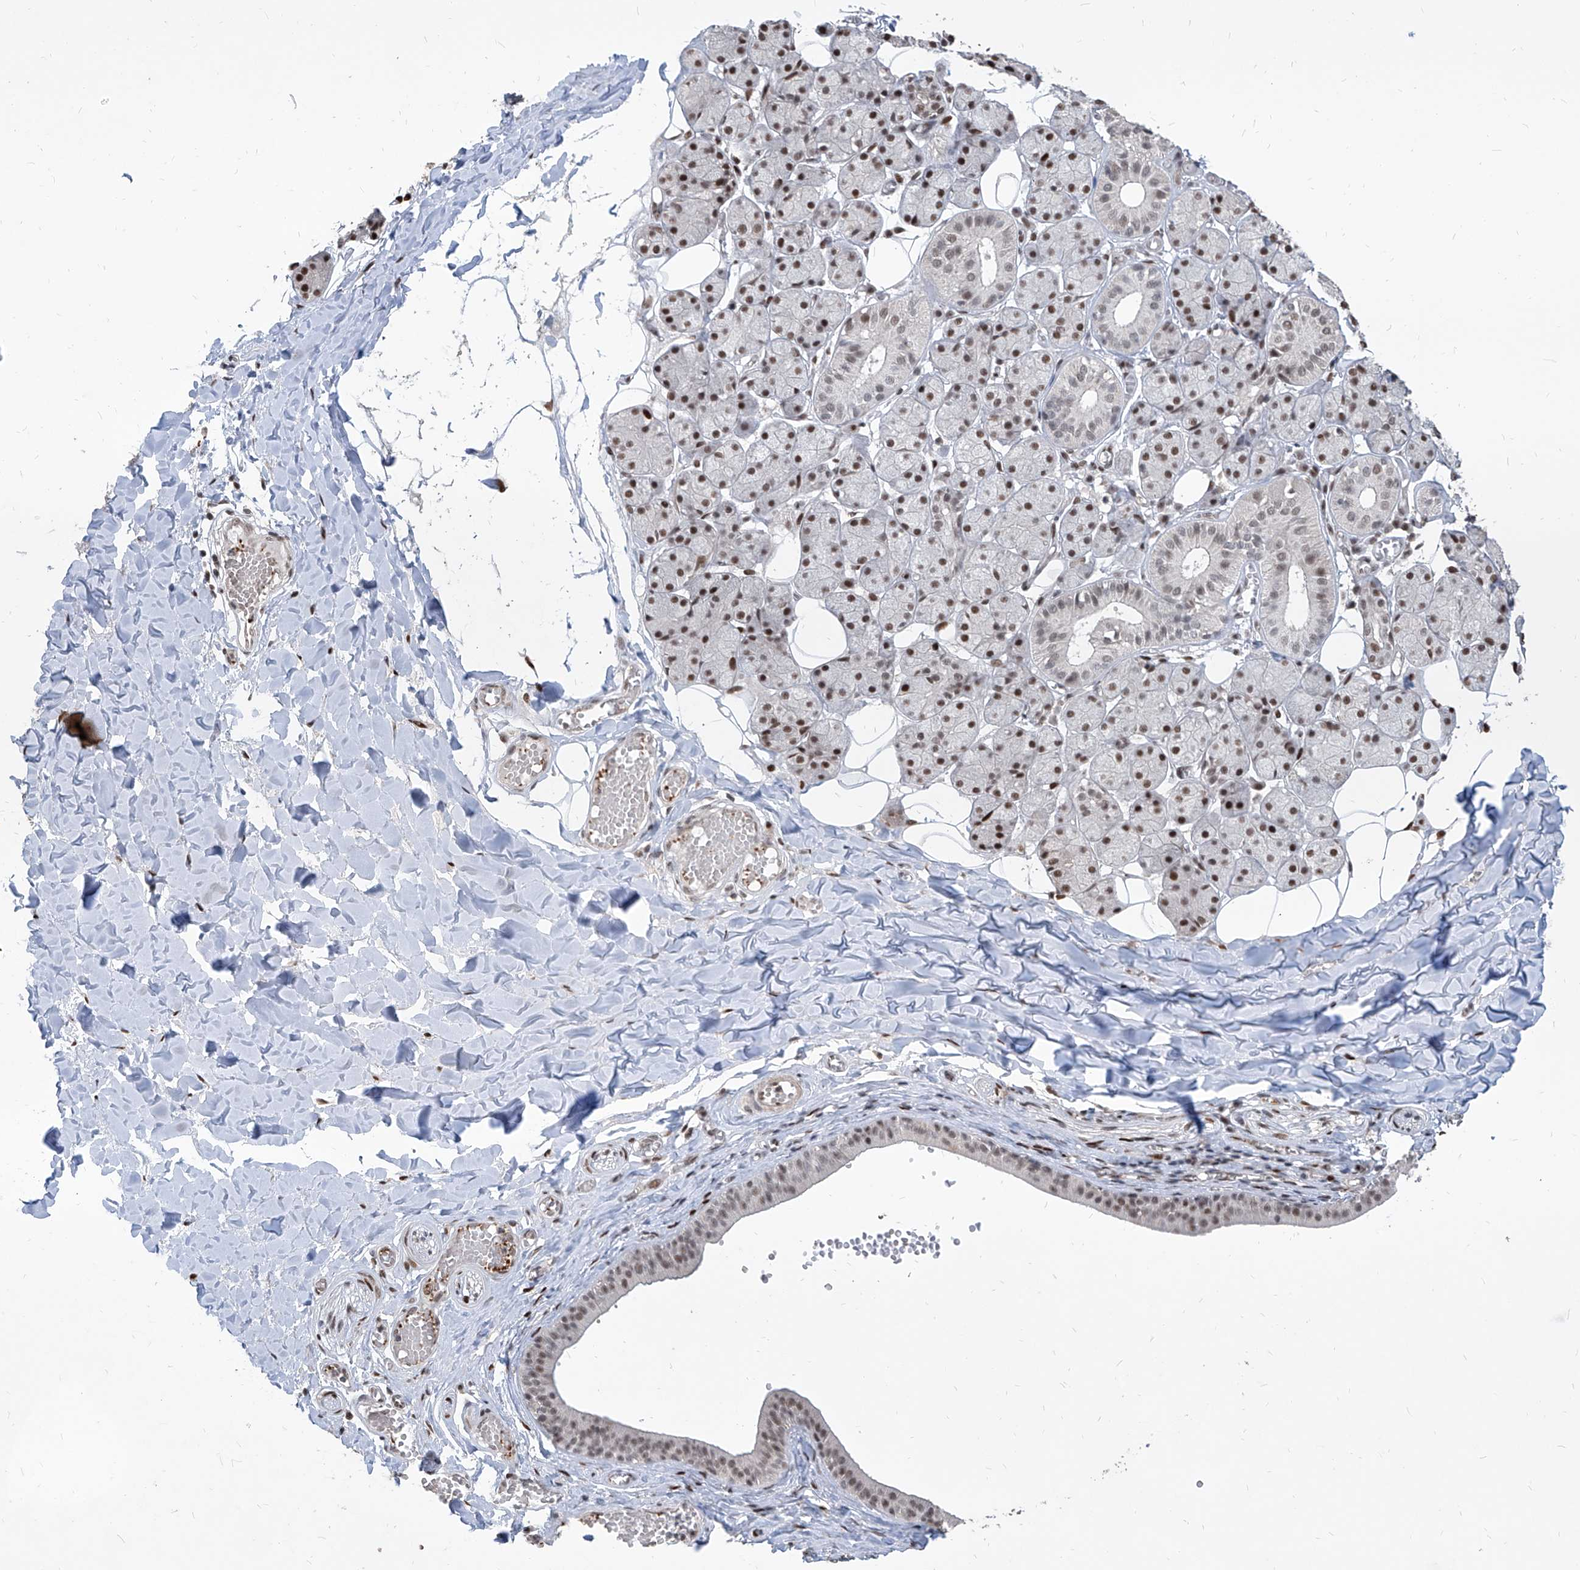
{"staining": {"intensity": "moderate", "quantity": "25%-75%", "location": "nuclear"}, "tissue": "salivary gland", "cell_type": "Glandular cells", "image_type": "normal", "snomed": [{"axis": "morphology", "description": "Normal tissue, NOS"}, {"axis": "topography", "description": "Salivary gland"}], "caption": "A high-resolution histopathology image shows IHC staining of normal salivary gland, which demonstrates moderate nuclear expression in approximately 25%-75% of glandular cells. The protein of interest is stained brown, and the nuclei are stained in blue (DAB IHC with brightfield microscopy, high magnification).", "gene": "IRF2", "patient": {"sex": "female", "age": 33}}